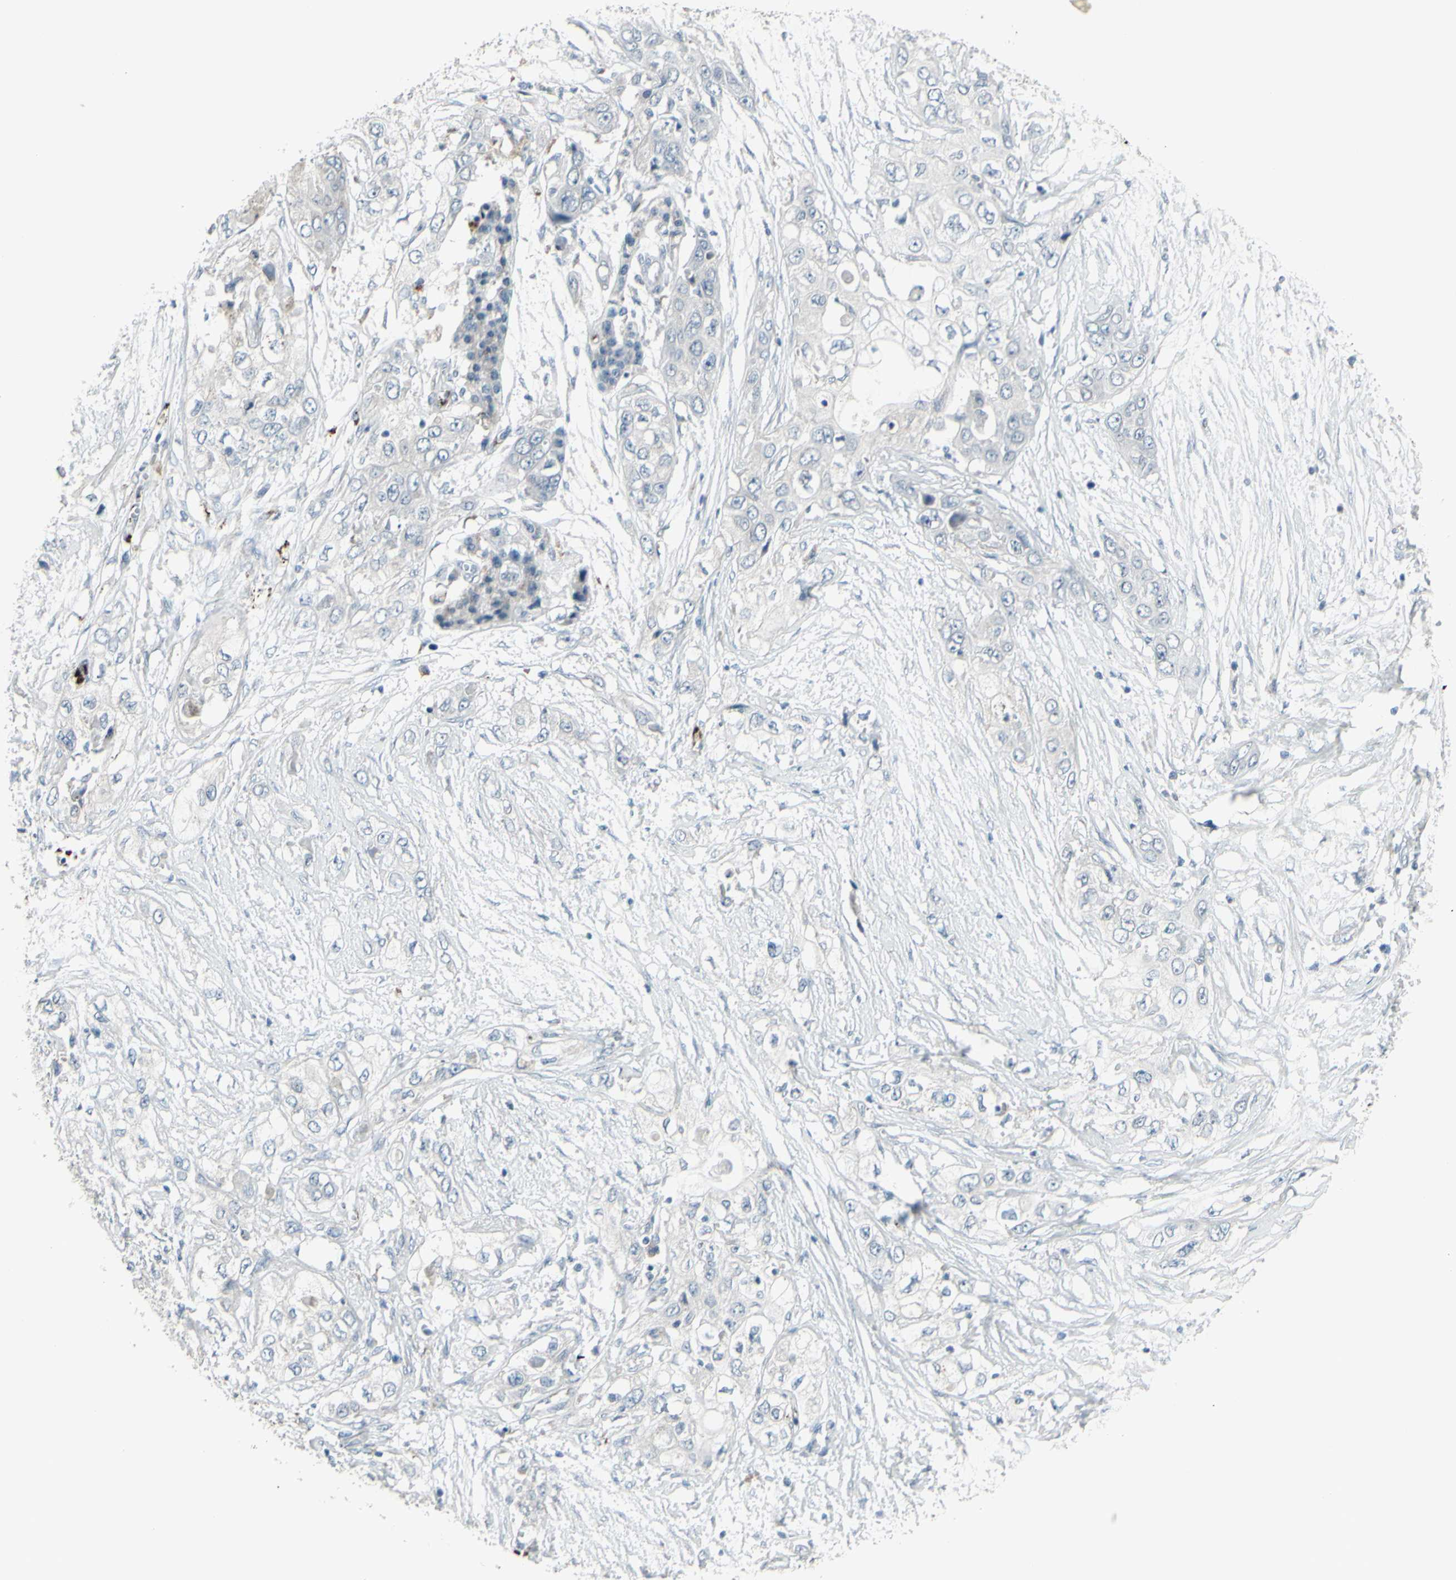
{"staining": {"intensity": "weak", "quantity": "<25%", "location": "cytoplasmic/membranous"}, "tissue": "pancreatic cancer", "cell_type": "Tumor cells", "image_type": "cancer", "snomed": [{"axis": "morphology", "description": "Adenocarcinoma, NOS"}, {"axis": "topography", "description": "Pancreas"}], "caption": "There is no significant positivity in tumor cells of pancreatic adenocarcinoma.", "gene": "CD79B", "patient": {"sex": "female", "age": 70}}